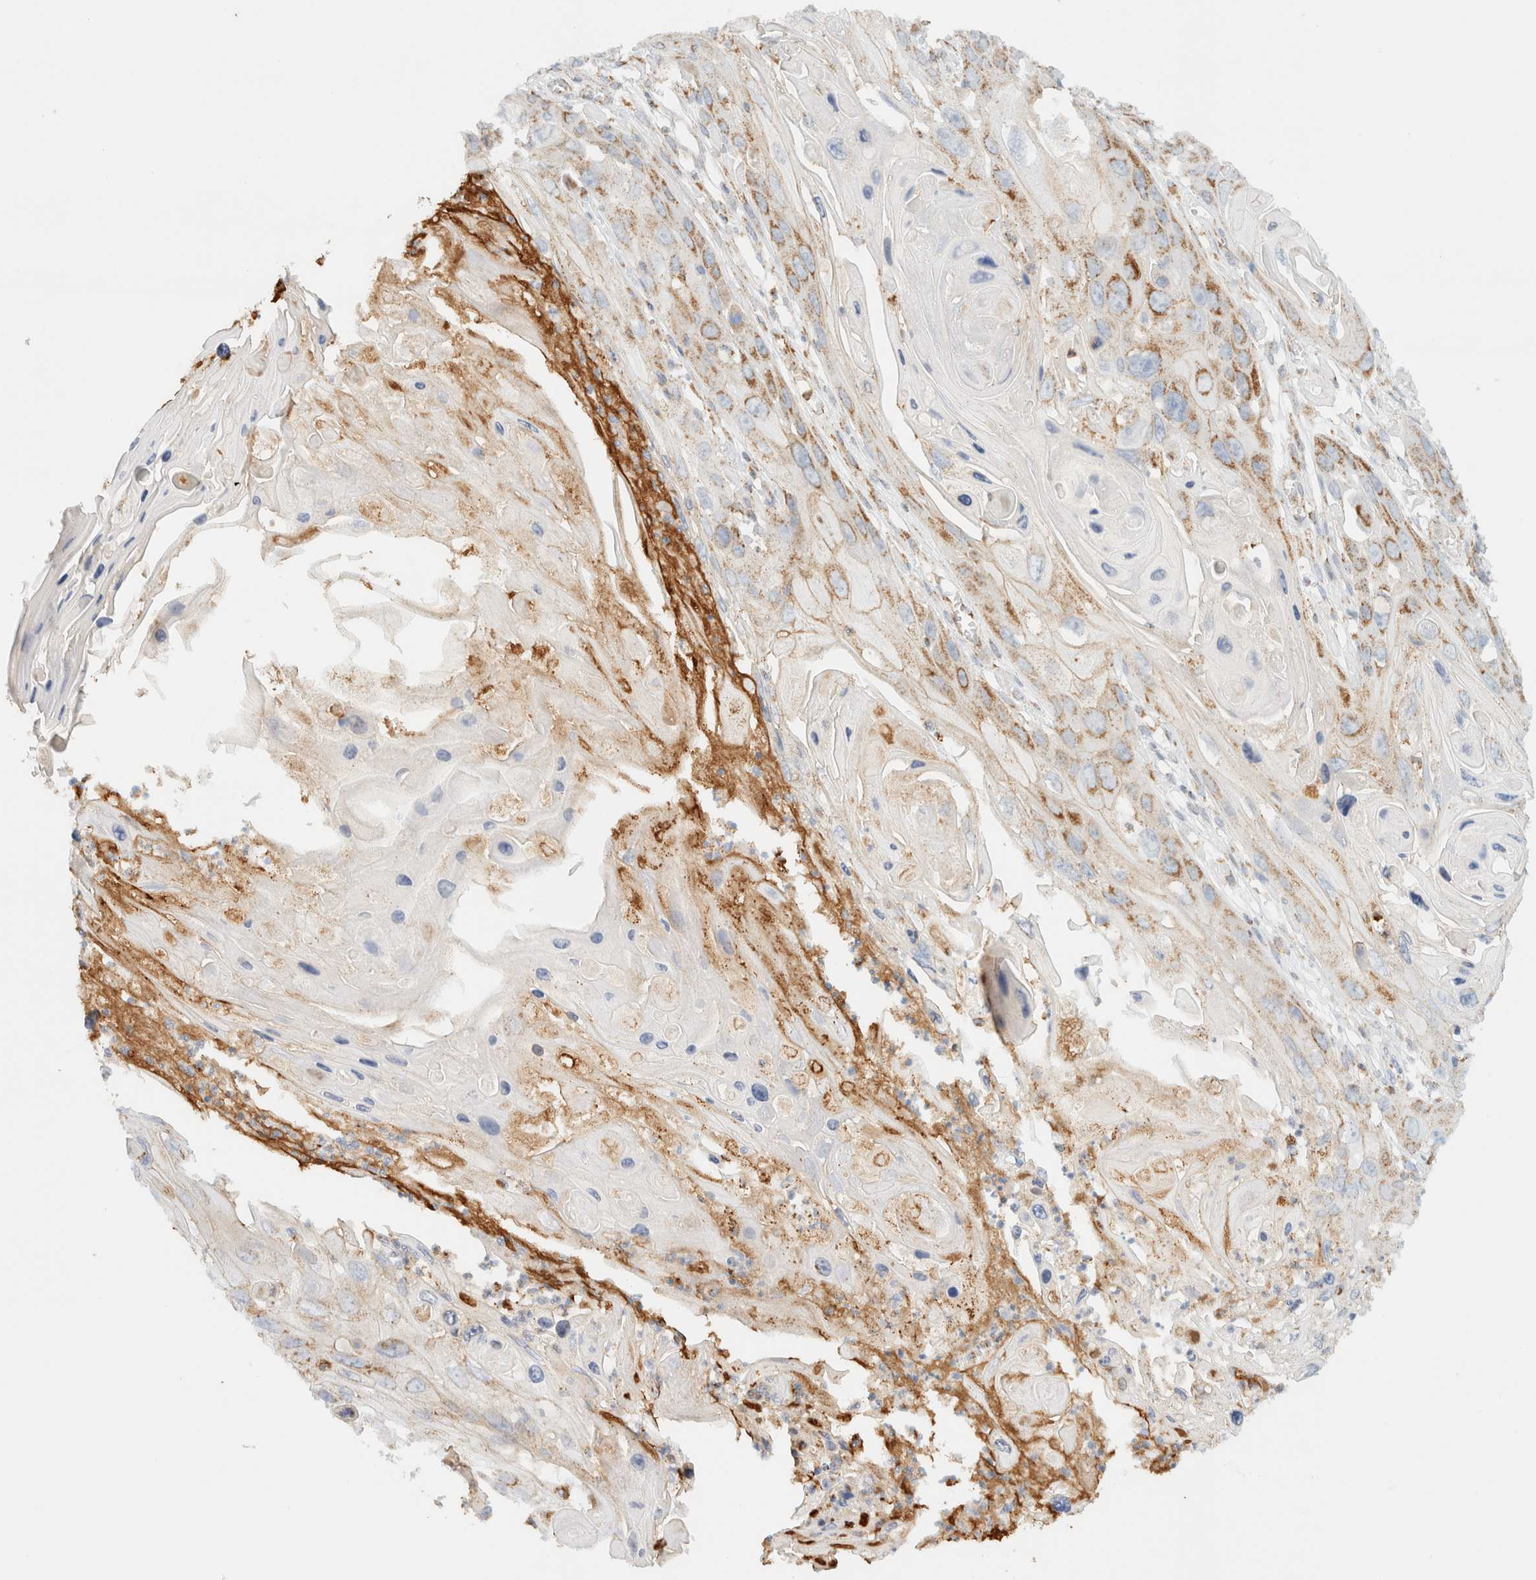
{"staining": {"intensity": "moderate", "quantity": ">75%", "location": "cytoplasmic/membranous"}, "tissue": "skin cancer", "cell_type": "Tumor cells", "image_type": "cancer", "snomed": [{"axis": "morphology", "description": "Squamous cell carcinoma, NOS"}, {"axis": "topography", "description": "Skin"}], "caption": "A medium amount of moderate cytoplasmic/membranous positivity is identified in approximately >75% of tumor cells in skin cancer tissue. (IHC, brightfield microscopy, high magnification).", "gene": "KIFAP3", "patient": {"sex": "male", "age": 55}}